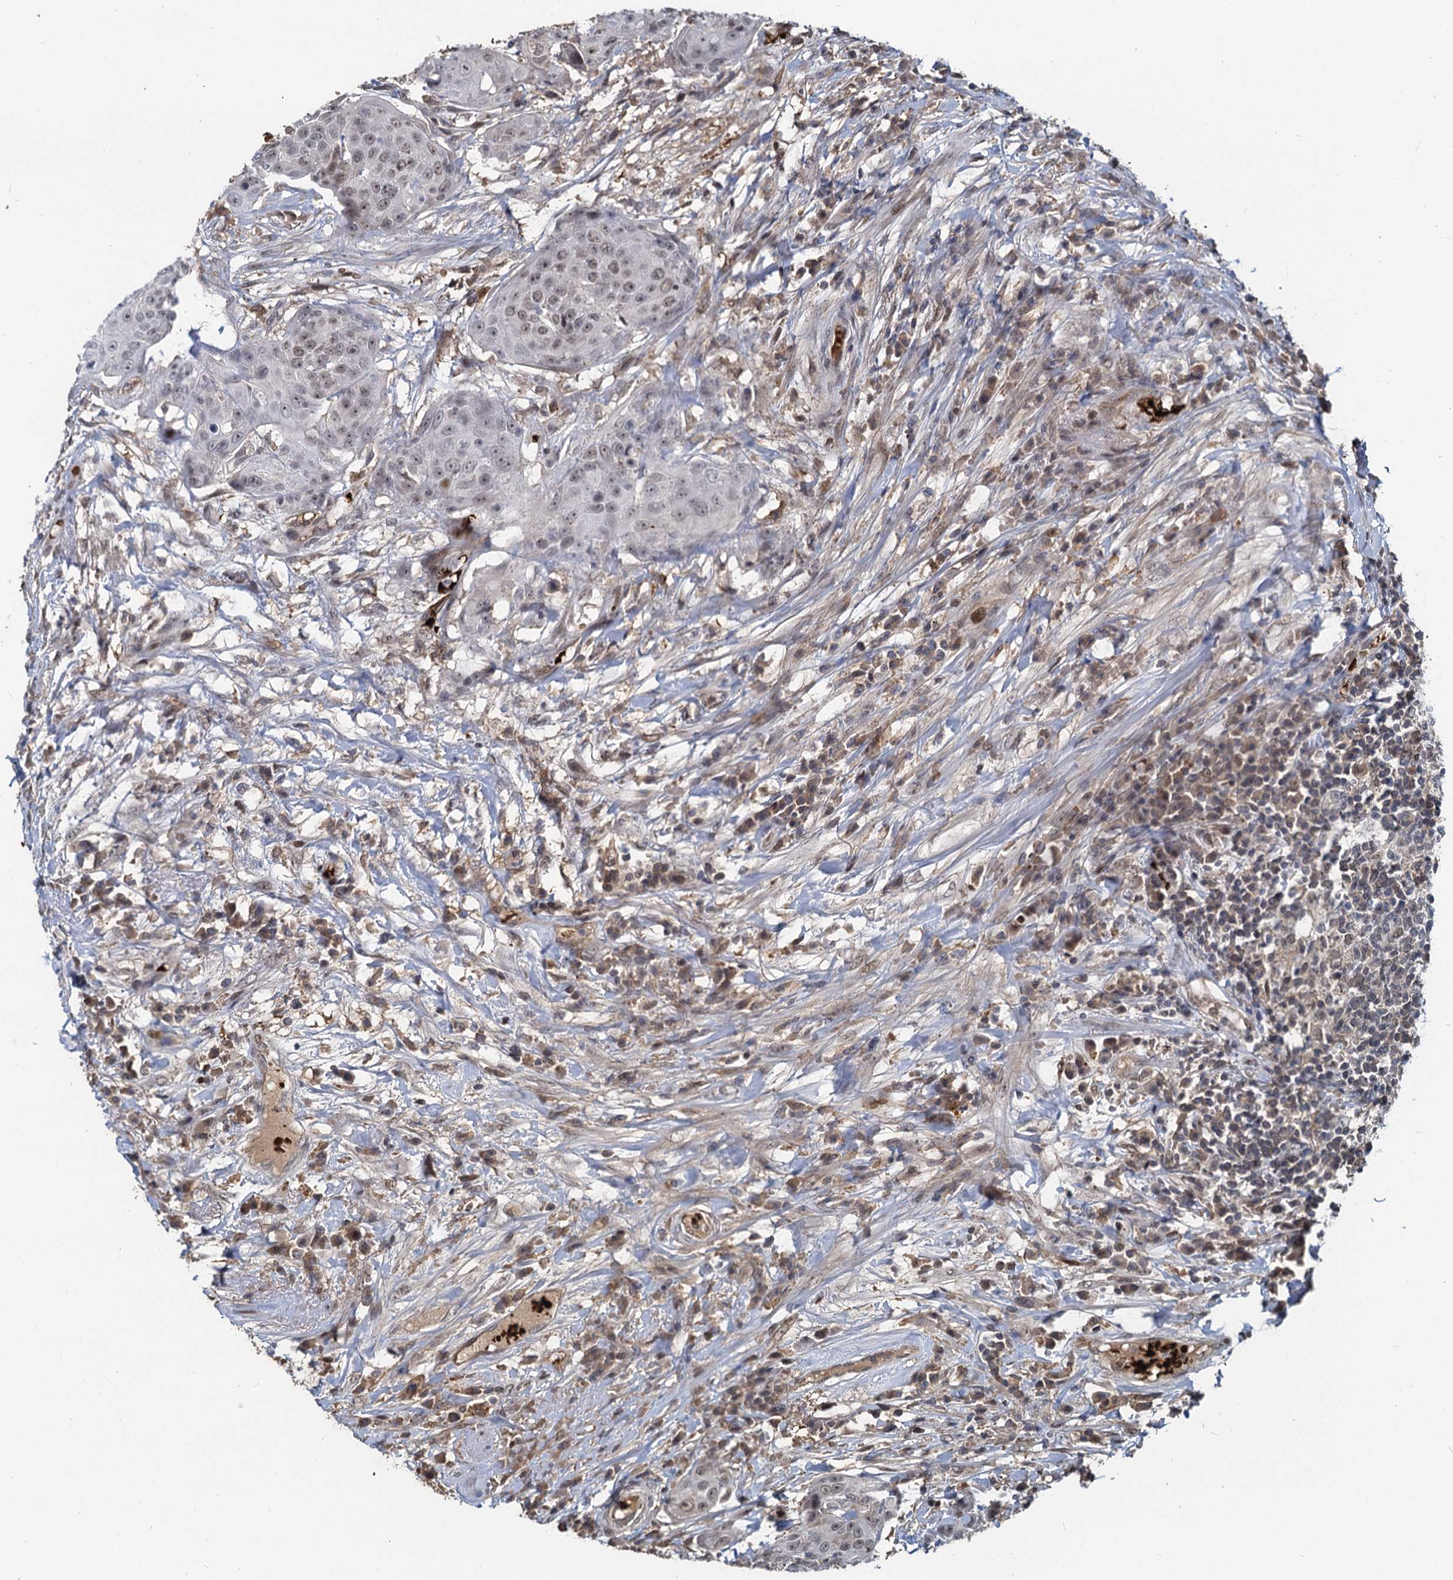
{"staining": {"intensity": "weak", "quantity": "25%-75%", "location": "nuclear"}, "tissue": "urothelial cancer", "cell_type": "Tumor cells", "image_type": "cancer", "snomed": [{"axis": "morphology", "description": "Urothelial carcinoma, High grade"}, {"axis": "topography", "description": "Urinary bladder"}], "caption": "The micrograph exhibits immunohistochemical staining of urothelial carcinoma (high-grade). There is weak nuclear positivity is appreciated in about 25%-75% of tumor cells.", "gene": "FANCI", "patient": {"sex": "female", "age": 63}}